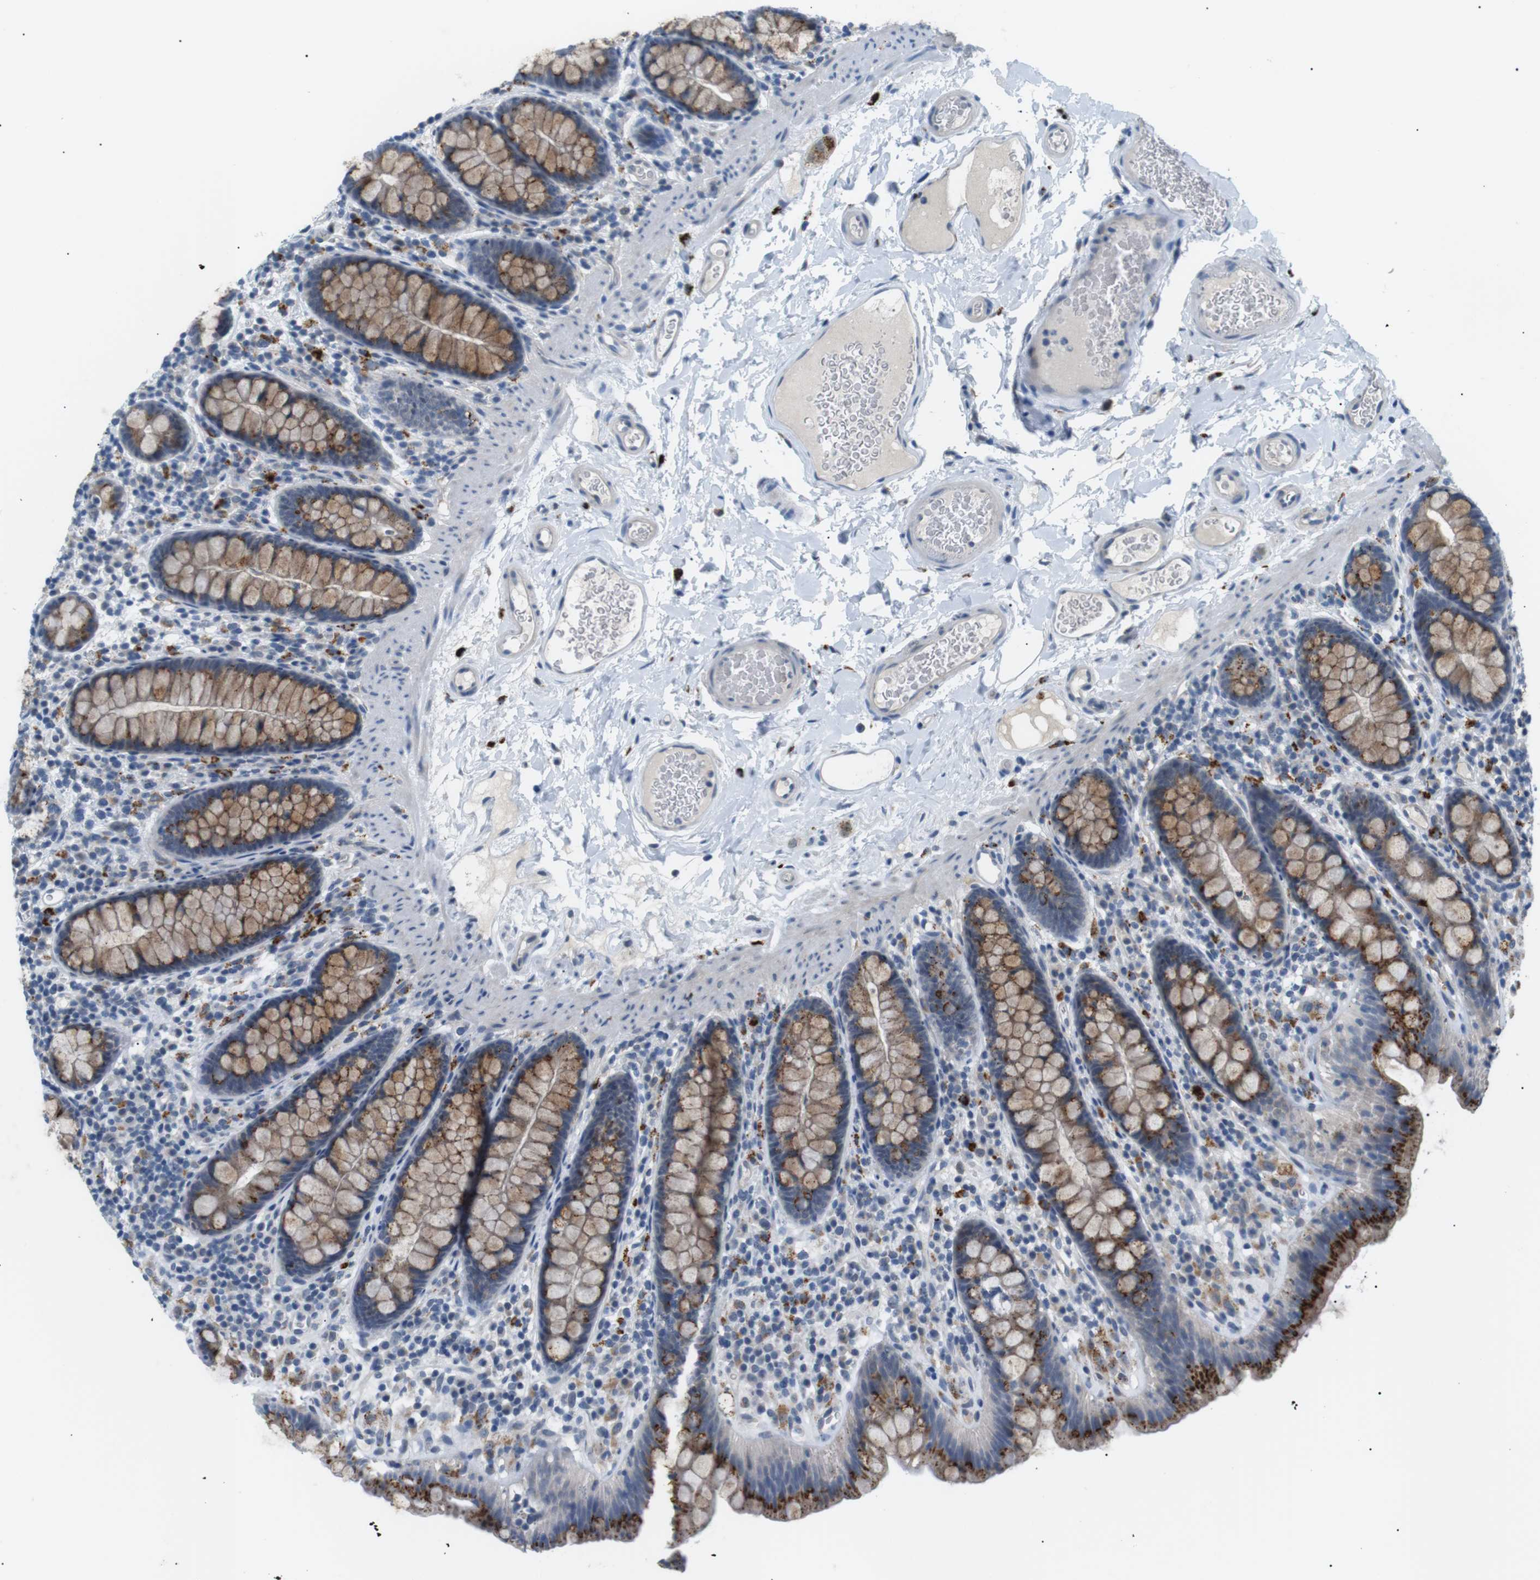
{"staining": {"intensity": "negative", "quantity": "none", "location": "none"}, "tissue": "colon", "cell_type": "Endothelial cells", "image_type": "normal", "snomed": [{"axis": "morphology", "description": "Normal tissue, NOS"}, {"axis": "topography", "description": "Colon"}], "caption": "Immunohistochemical staining of unremarkable colon displays no significant positivity in endothelial cells.", "gene": "B4GALNT2", "patient": {"sex": "female", "age": 80}}